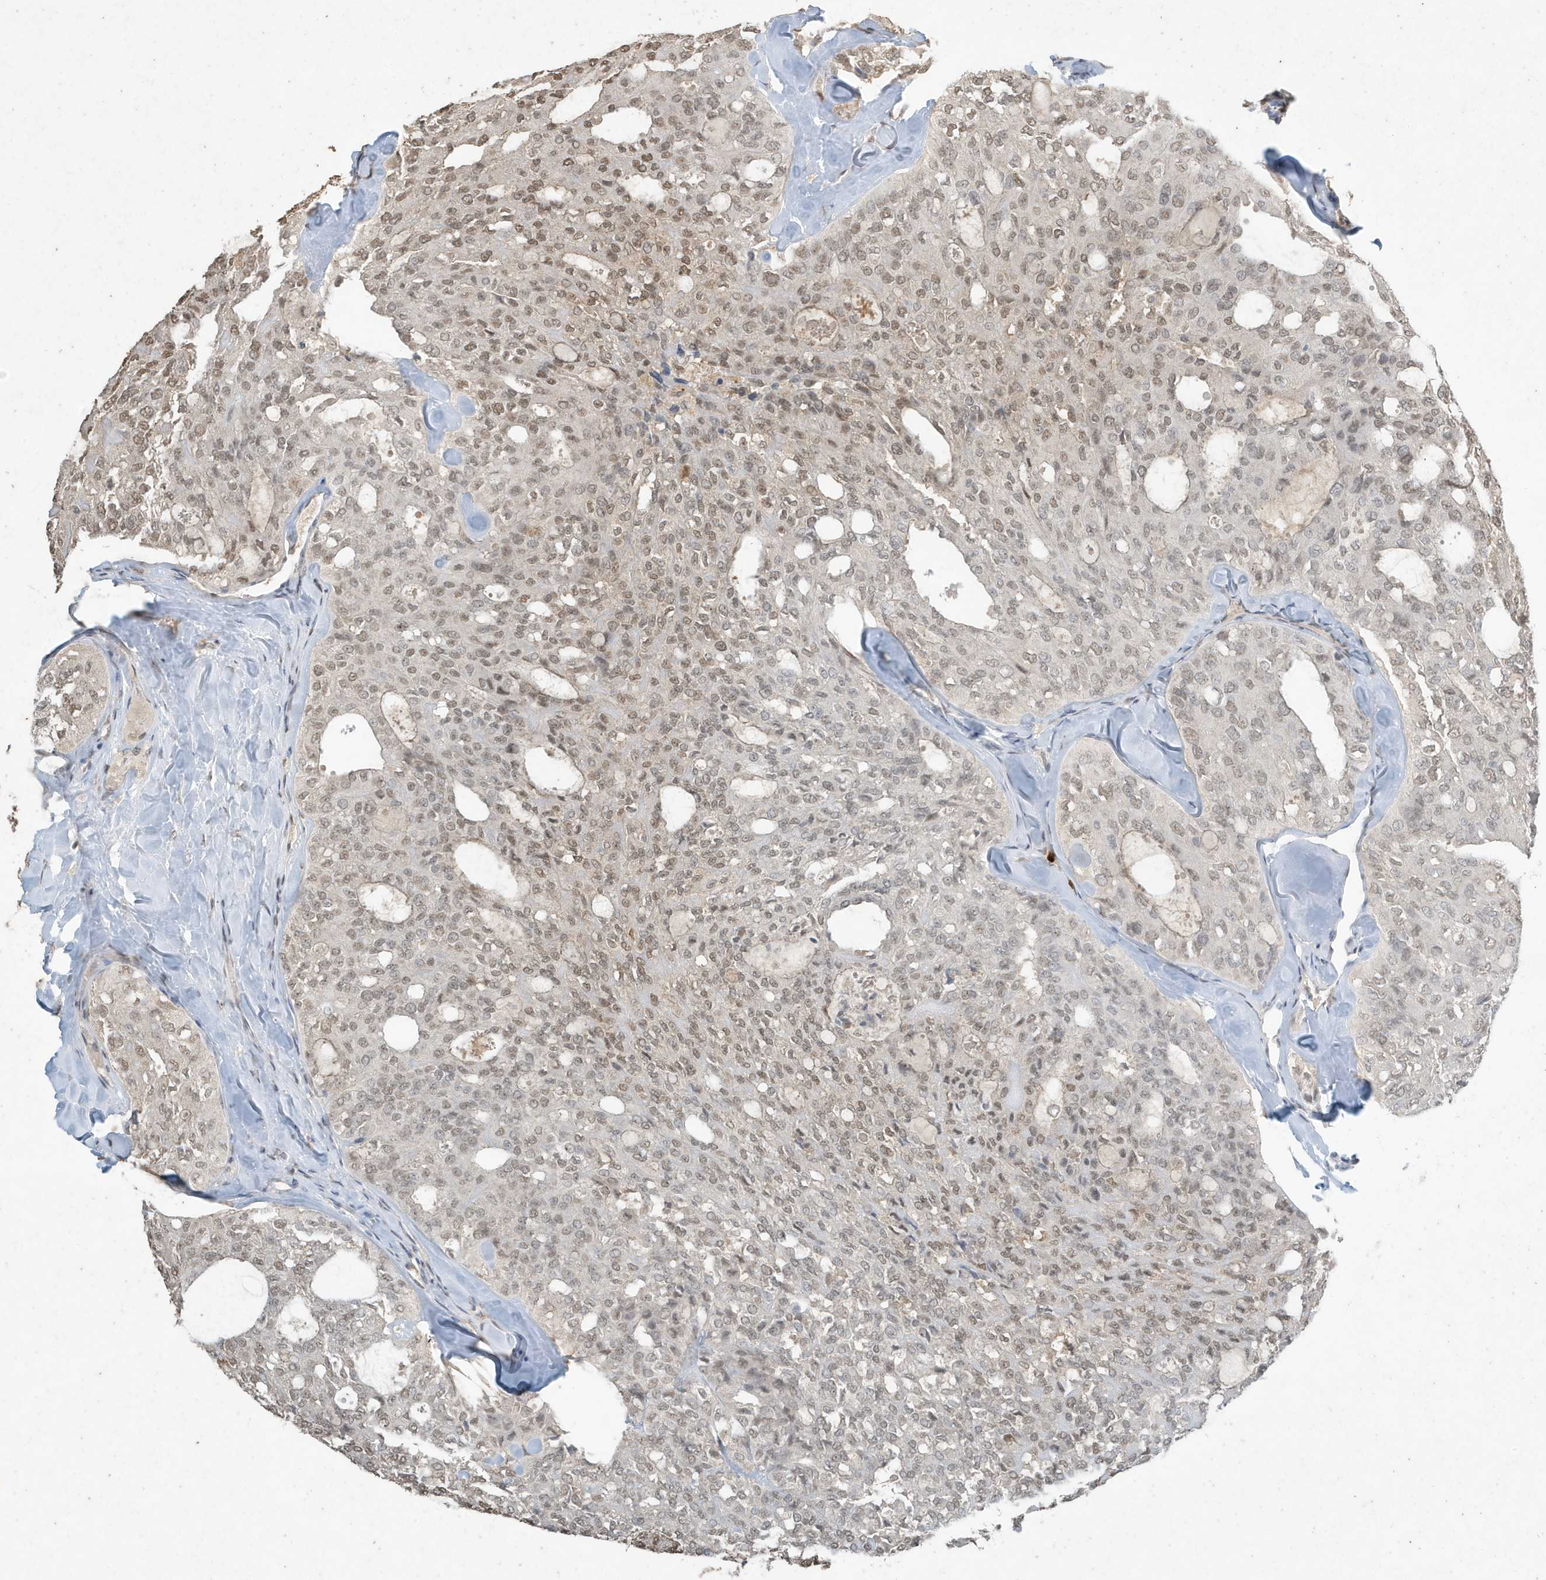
{"staining": {"intensity": "moderate", "quantity": "<25%", "location": "nuclear"}, "tissue": "thyroid cancer", "cell_type": "Tumor cells", "image_type": "cancer", "snomed": [{"axis": "morphology", "description": "Follicular adenoma carcinoma, NOS"}, {"axis": "topography", "description": "Thyroid gland"}], "caption": "Immunohistochemical staining of thyroid cancer (follicular adenoma carcinoma) exhibits moderate nuclear protein expression in approximately <25% of tumor cells.", "gene": "DEFA1", "patient": {"sex": "male", "age": 75}}